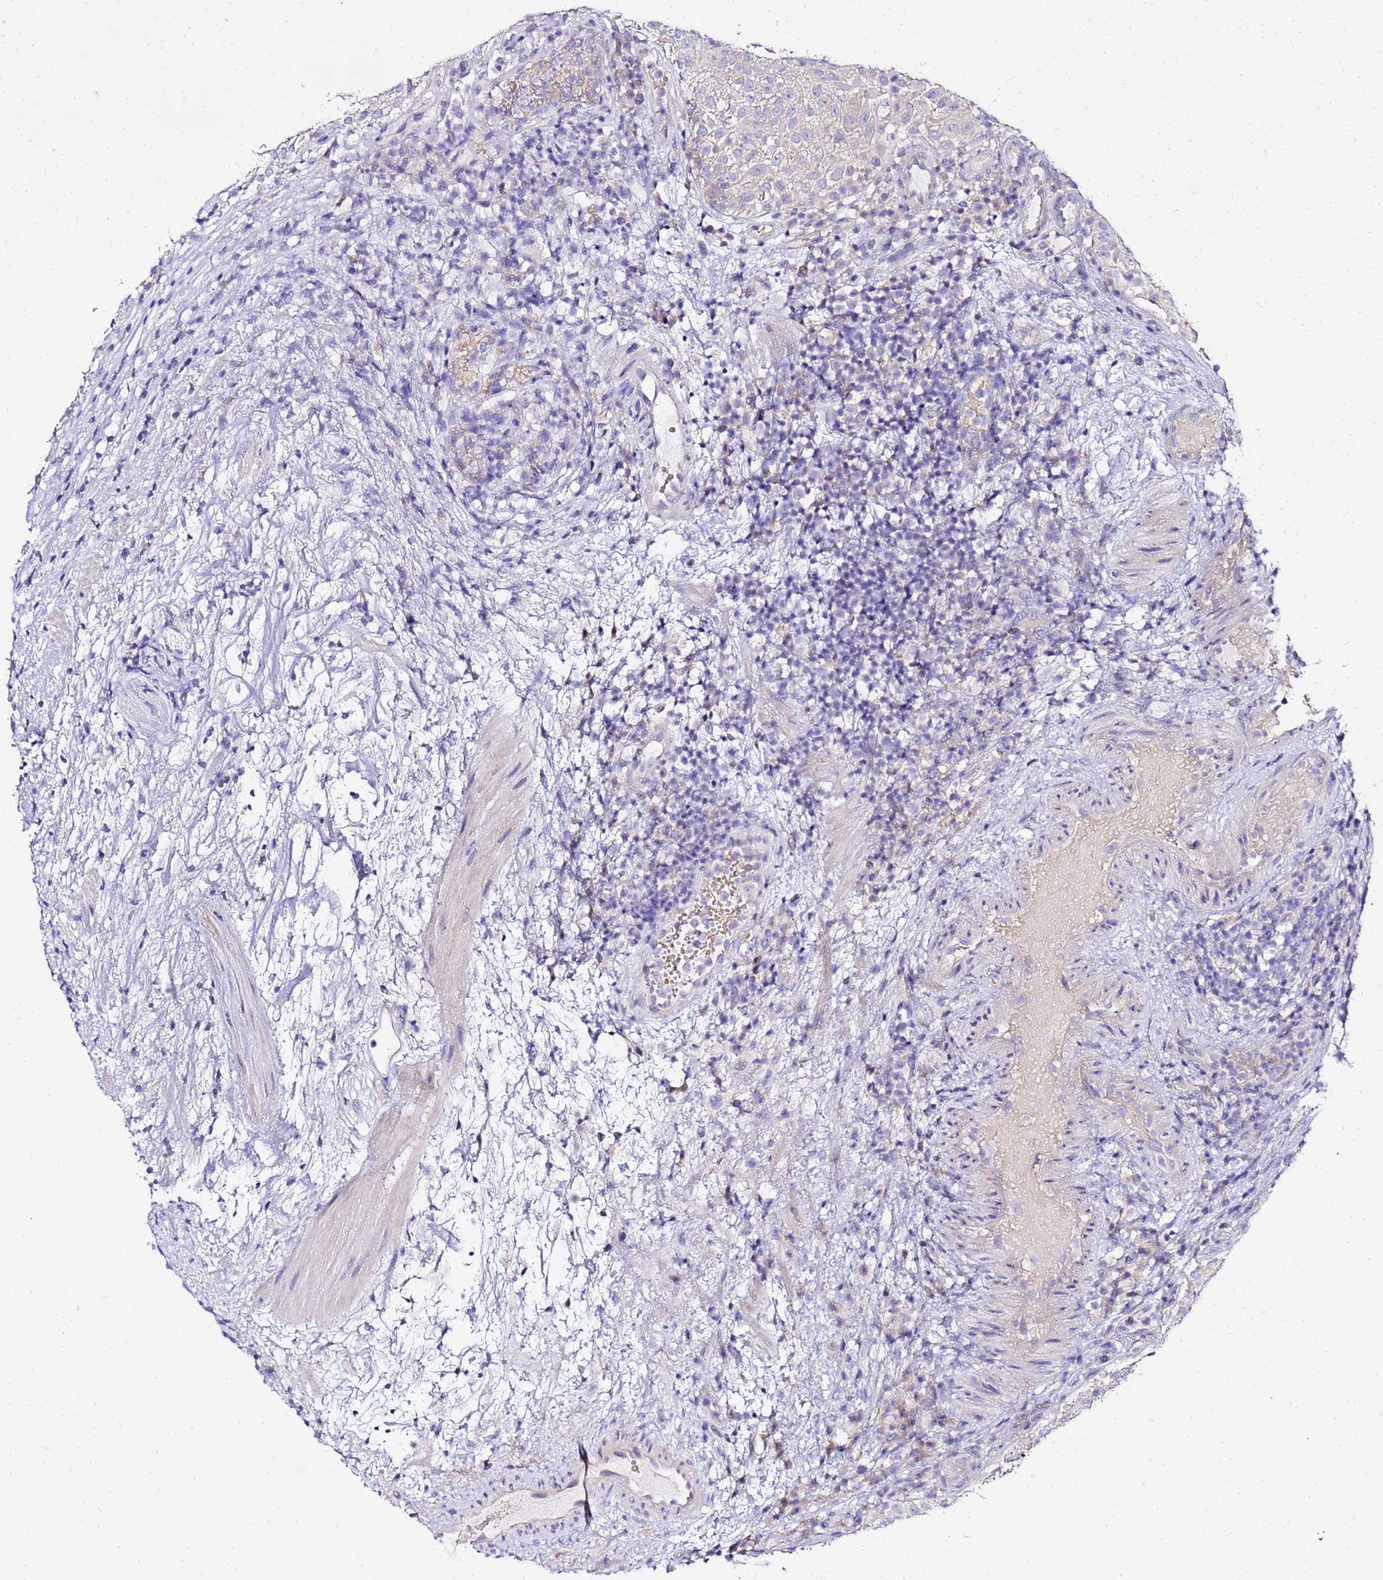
{"staining": {"intensity": "moderate", "quantity": "<25%", "location": "cytoplasmic/membranous"}, "tissue": "urothelial cancer", "cell_type": "Tumor cells", "image_type": "cancer", "snomed": [{"axis": "morphology", "description": "Urothelial carcinoma, Low grade"}, {"axis": "topography", "description": "Urinary bladder"}], "caption": "Immunohistochemical staining of human low-grade urothelial carcinoma displays low levels of moderate cytoplasmic/membranous staining in approximately <25% of tumor cells. Nuclei are stained in blue.", "gene": "HERC5", "patient": {"sex": "male", "age": 78}}